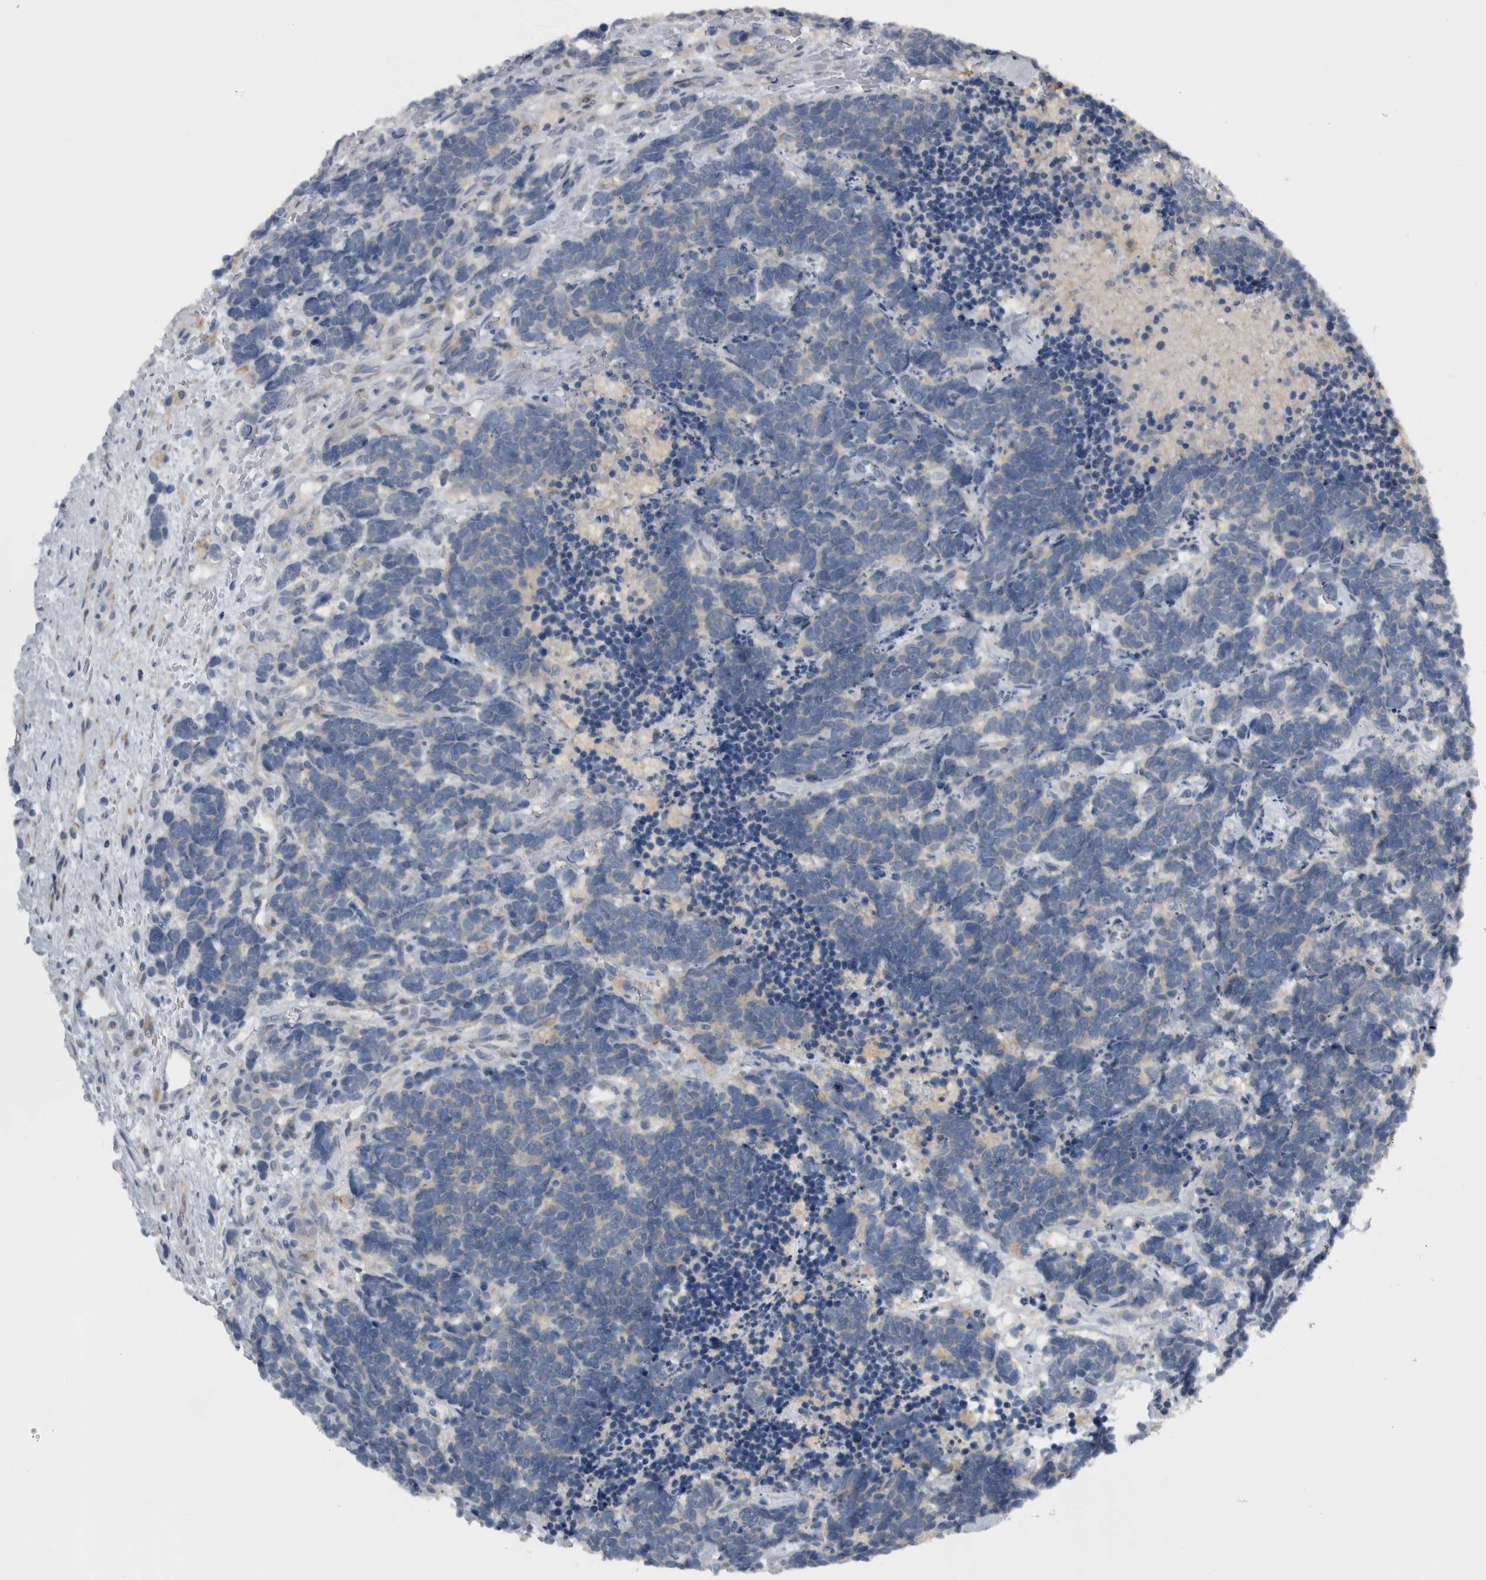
{"staining": {"intensity": "negative", "quantity": "none", "location": "none"}, "tissue": "carcinoid", "cell_type": "Tumor cells", "image_type": "cancer", "snomed": [{"axis": "morphology", "description": "Carcinoma, NOS"}, {"axis": "morphology", "description": "Carcinoid, malignant, NOS"}, {"axis": "topography", "description": "Urinary bladder"}], "caption": "DAB immunohistochemical staining of carcinoma demonstrates no significant positivity in tumor cells.", "gene": "NT5C2", "patient": {"sex": "male", "age": 57}}